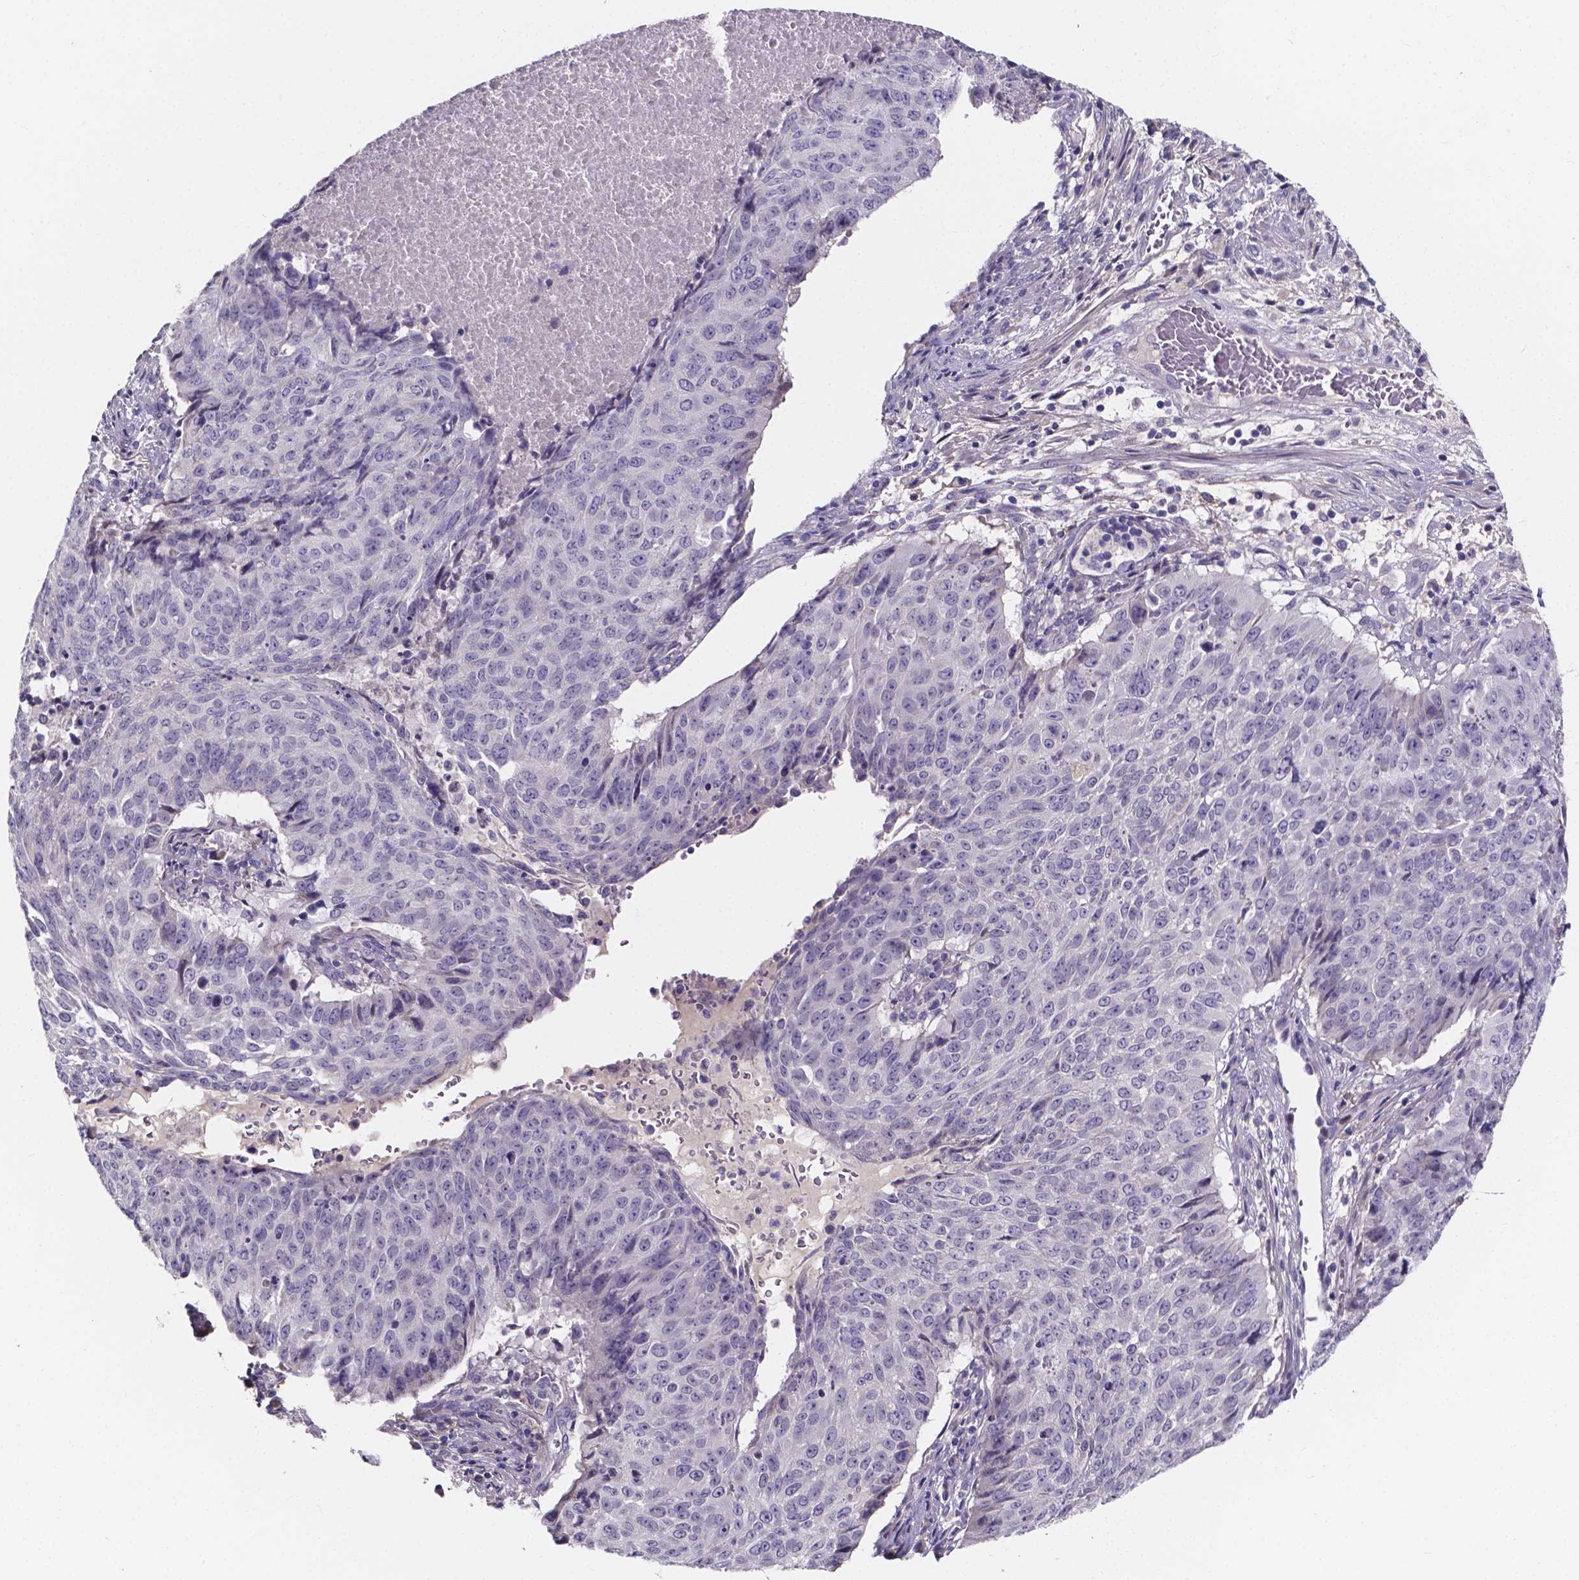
{"staining": {"intensity": "negative", "quantity": "none", "location": "none"}, "tissue": "lung cancer", "cell_type": "Tumor cells", "image_type": "cancer", "snomed": [{"axis": "morphology", "description": "Normal tissue, NOS"}, {"axis": "morphology", "description": "Squamous cell carcinoma, NOS"}, {"axis": "topography", "description": "Bronchus"}, {"axis": "topography", "description": "Lung"}], "caption": "Immunohistochemical staining of lung cancer shows no significant positivity in tumor cells.", "gene": "SPOCD1", "patient": {"sex": "male", "age": 64}}